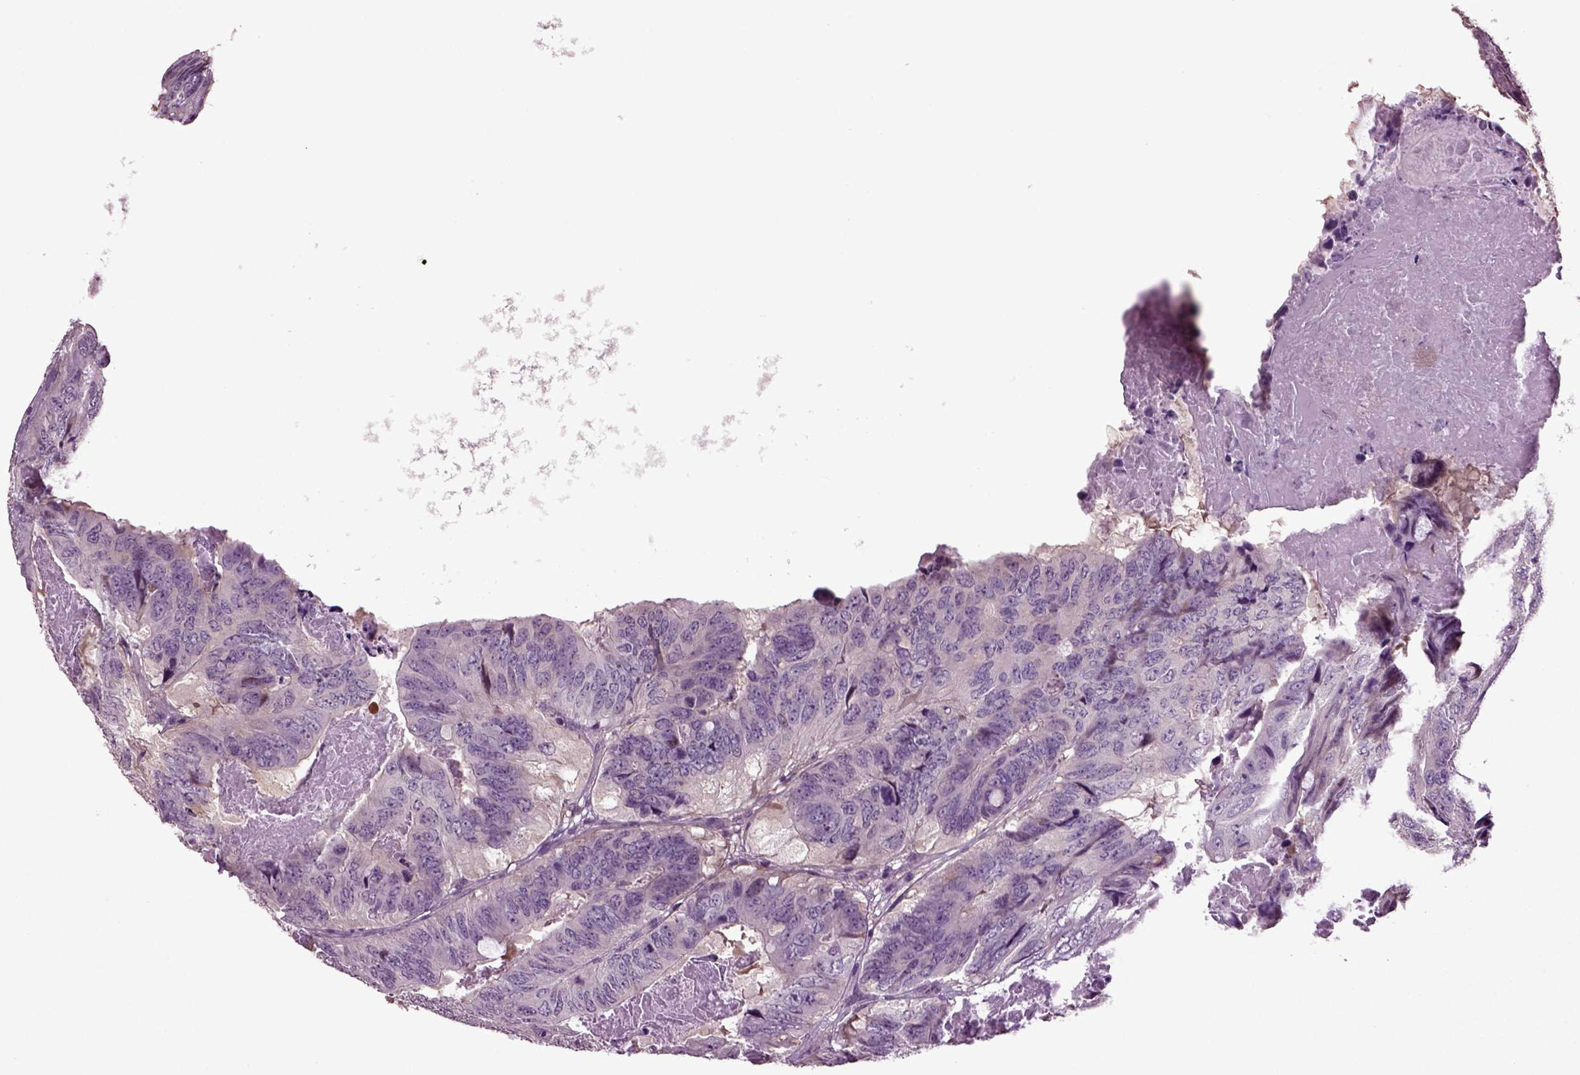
{"staining": {"intensity": "negative", "quantity": "none", "location": "none"}, "tissue": "colorectal cancer", "cell_type": "Tumor cells", "image_type": "cancer", "snomed": [{"axis": "morphology", "description": "Adenocarcinoma, NOS"}, {"axis": "topography", "description": "Colon"}], "caption": "Tumor cells show no significant staining in colorectal adenocarcinoma.", "gene": "PLCH2", "patient": {"sex": "male", "age": 79}}